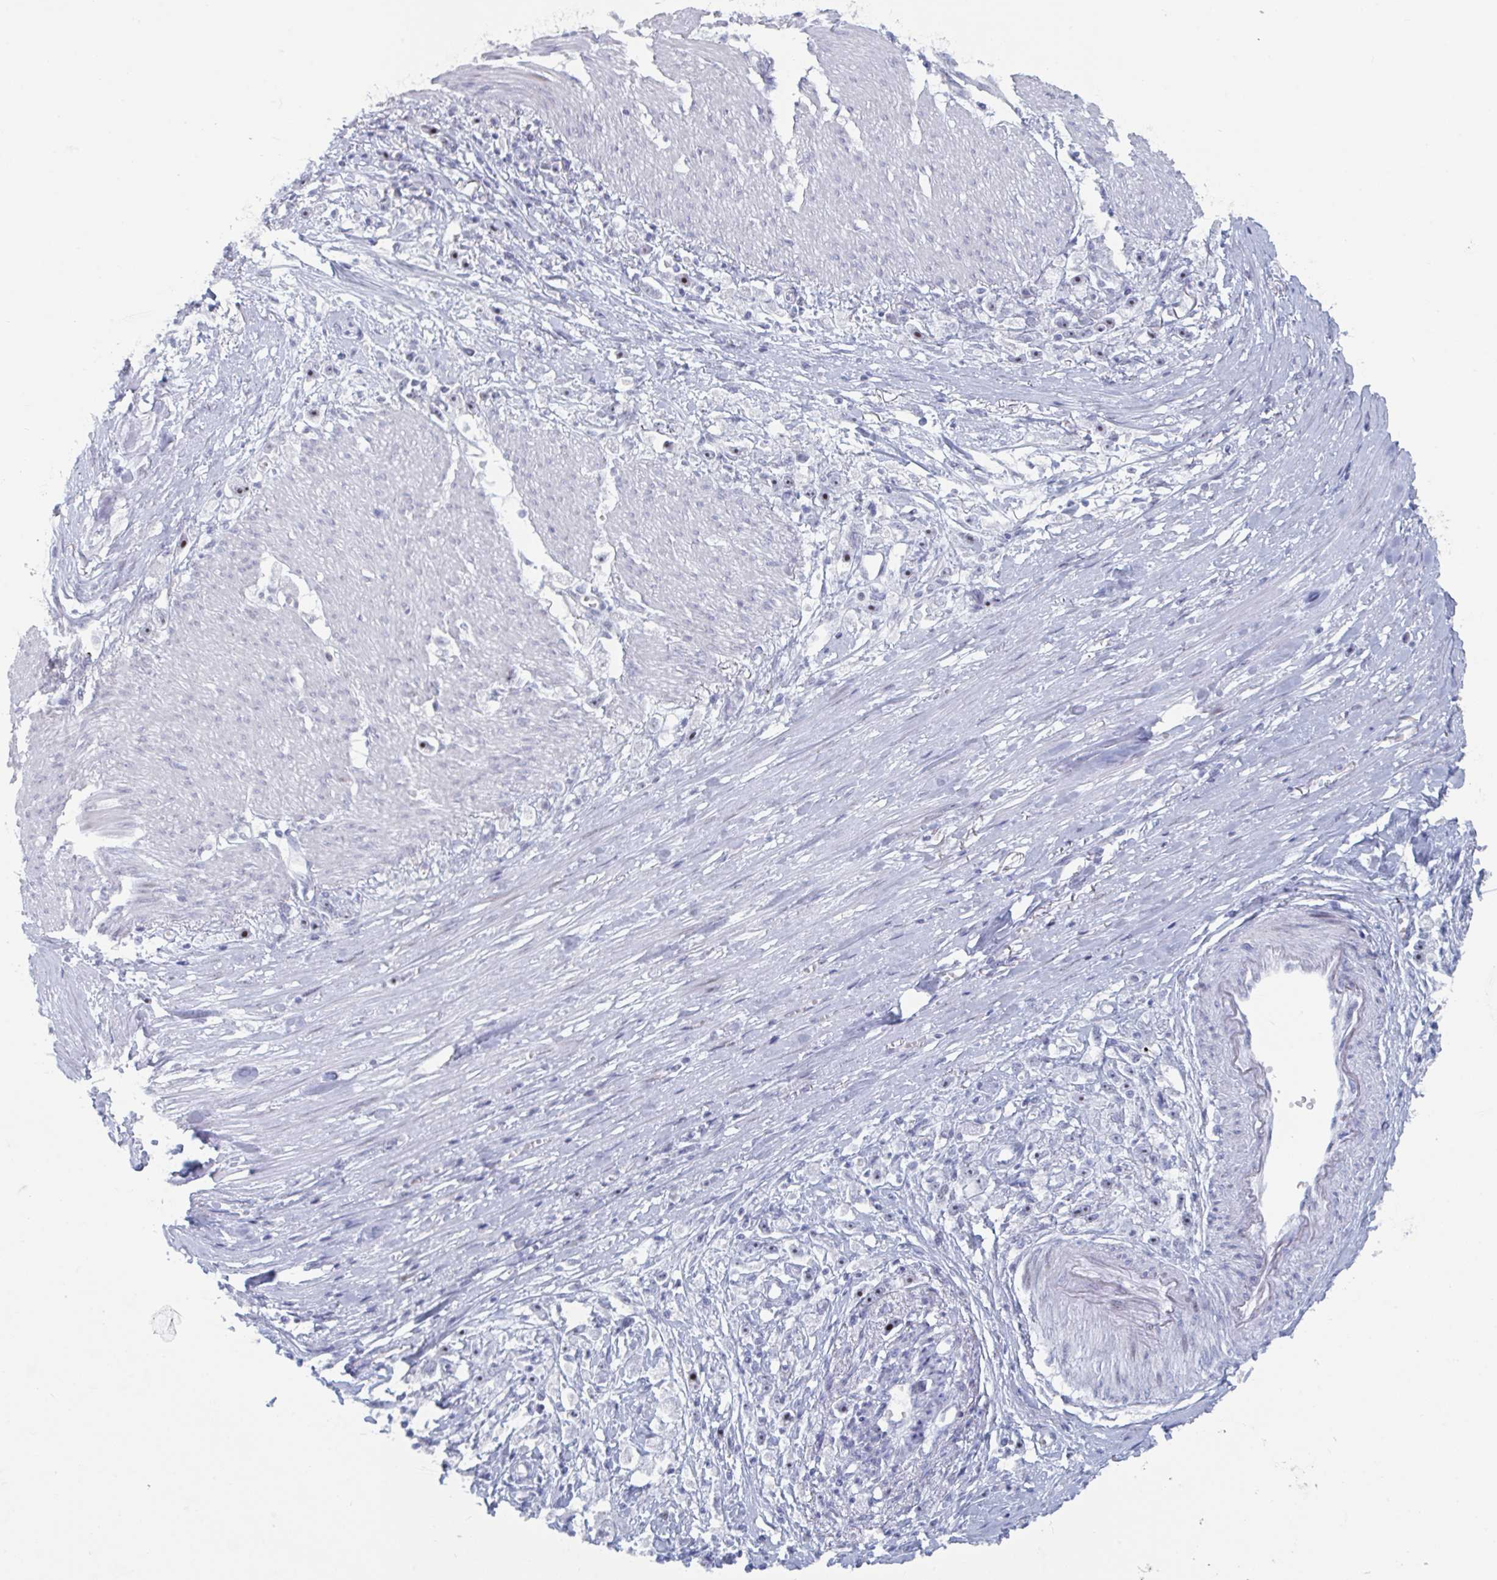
{"staining": {"intensity": "moderate", "quantity": "25%-75%", "location": "nuclear"}, "tissue": "stomach cancer", "cell_type": "Tumor cells", "image_type": "cancer", "snomed": [{"axis": "morphology", "description": "Adenocarcinoma, NOS"}, {"axis": "topography", "description": "Stomach"}], "caption": "Brown immunohistochemical staining in stomach cancer displays moderate nuclear expression in approximately 25%-75% of tumor cells.", "gene": "NR1H2", "patient": {"sex": "female", "age": 59}}